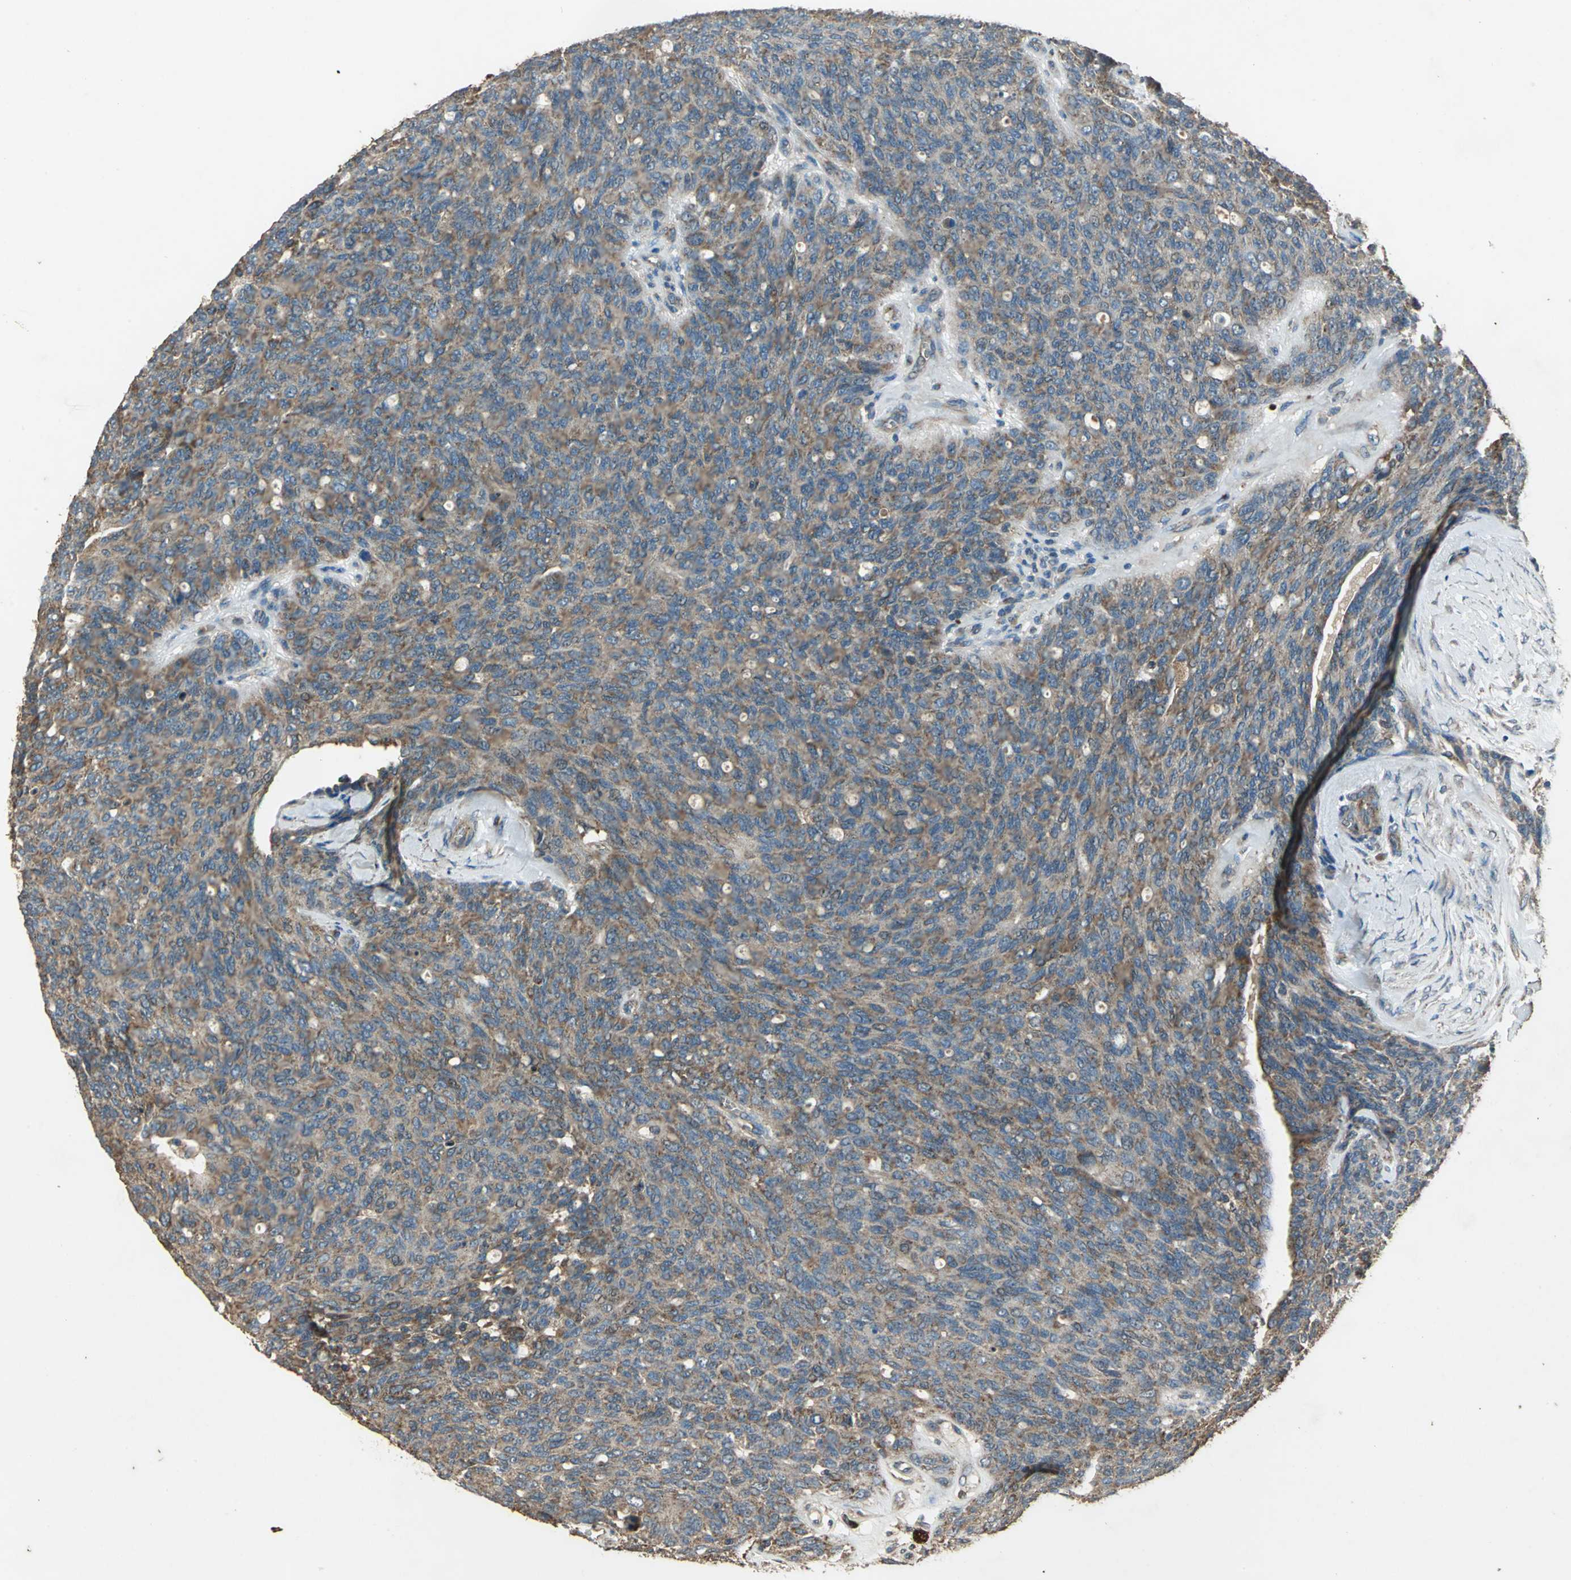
{"staining": {"intensity": "moderate", "quantity": ">75%", "location": "cytoplasmic/membranous"}, "tissue": "ovarian cancer", "cell_type": "Tumor cells", "image_type": "cancer", "snomed": [{"axis": "morphology", "description": "Carcinoma, endometroid"}, {"axis": "topography", "description": "Ovary"}], "caption": "IHC image of ovarian cancer stained for a protein (brown), which exhibits medium levels of moderate cytoplasmic/membranous expression in about >75% of tumor cells.", "gene": "POLRMT", "patient": {"sex": "female", "age": 60}}